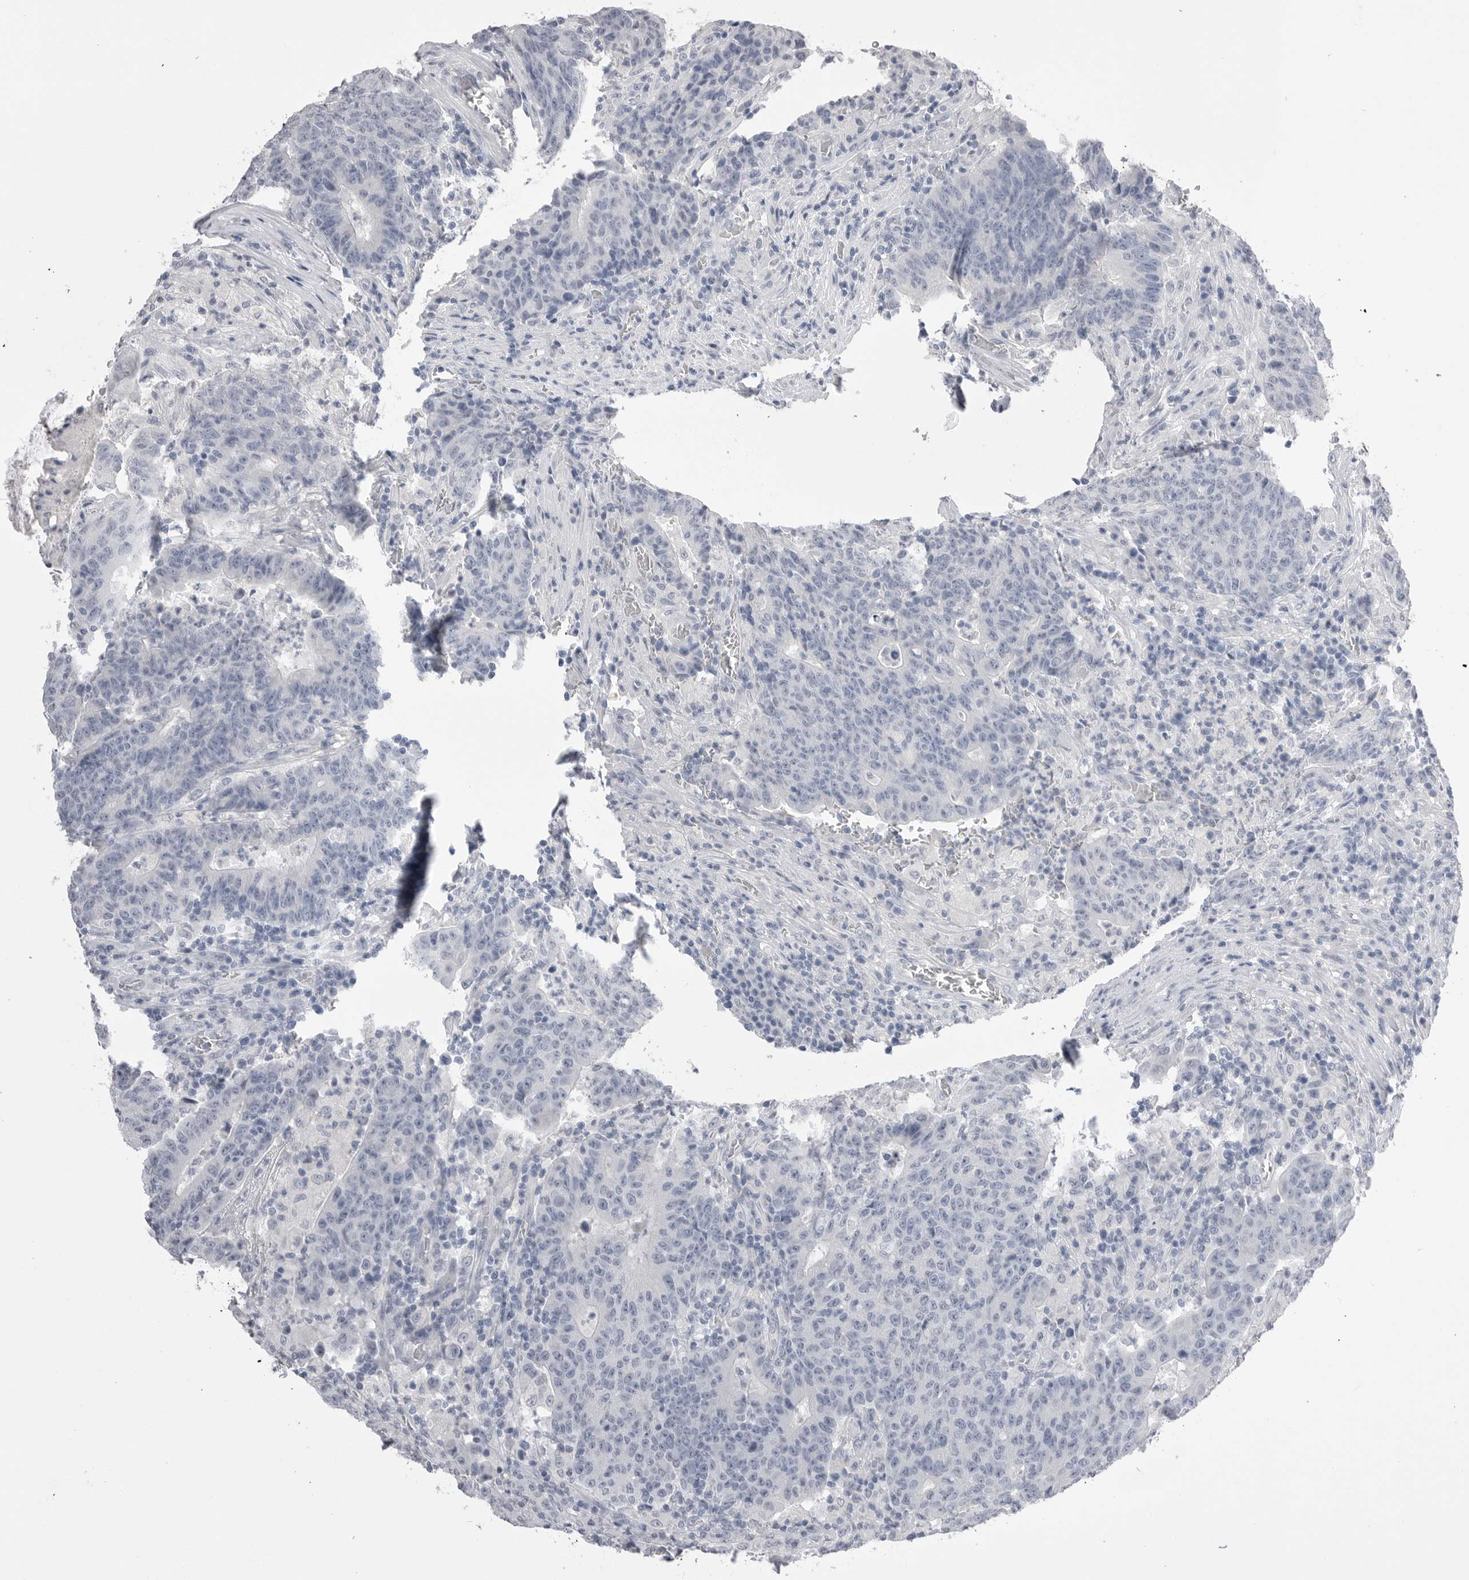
{"staining": {"intensity": "negative", "quantity": "none", "location": "none"}, "tissue": "colorectal cancer", "cell_type": "Tumor cells", "image_type": "cancer", "snomed": [{"axis": "morphology", "description": "Adenocarcinoma, NOS"}, {"axis": "topography", "description": "Colon"}], "caption": "Tumor cells show no significant protein expression in colorectal adenocarcinoma. (Stains: DAB (3,3'-diaminobenzidine) IHC with hematoxylin counter stain, Microscopy: brightfield microscopy at high magnification).", "gene": "CPB1", "patient": {"sex": "female", "age": 75}}